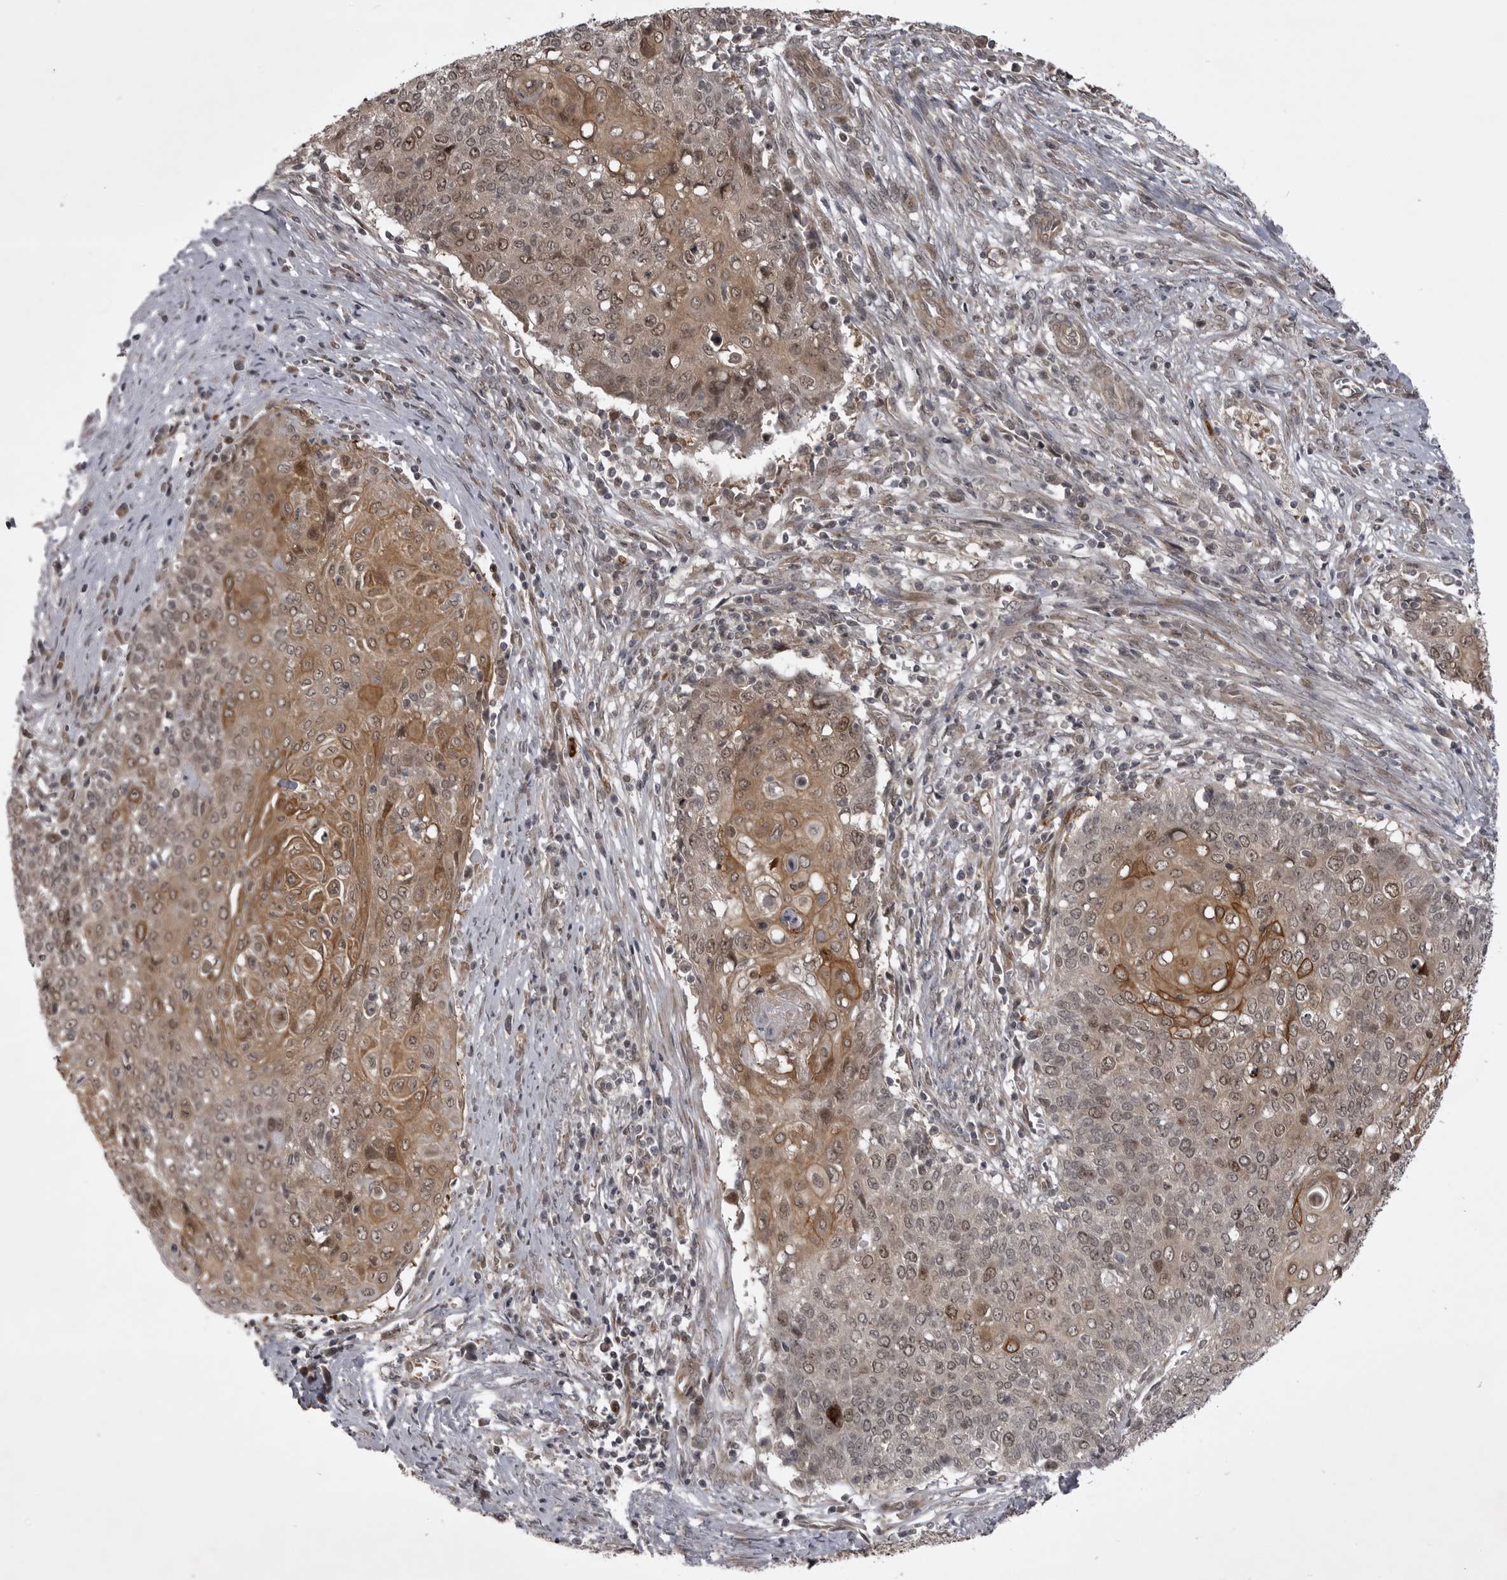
{"staining": {"intensity": "moderate", "quantity": ">75%", "location": "cytoplasmic/membranous,nuclear"}, "tissue": "cervical cancer", "cell_type": "Tumor cells", "image_type": "cancer", "snomed": [{"axis": "morphology", "description": "Squamous cell carcinoma, NOS"}, {"axis": "topography", "description": "Cervix"}], "caption": "Cervical squamous cell carcinoma stained with a brown dye displays moderate cytoplasmic/membranous and nuclear positive expression in approximately >75% of tumor cells.", "gene": "SNX16", "patient": {"sex": "female", "age": 39}}